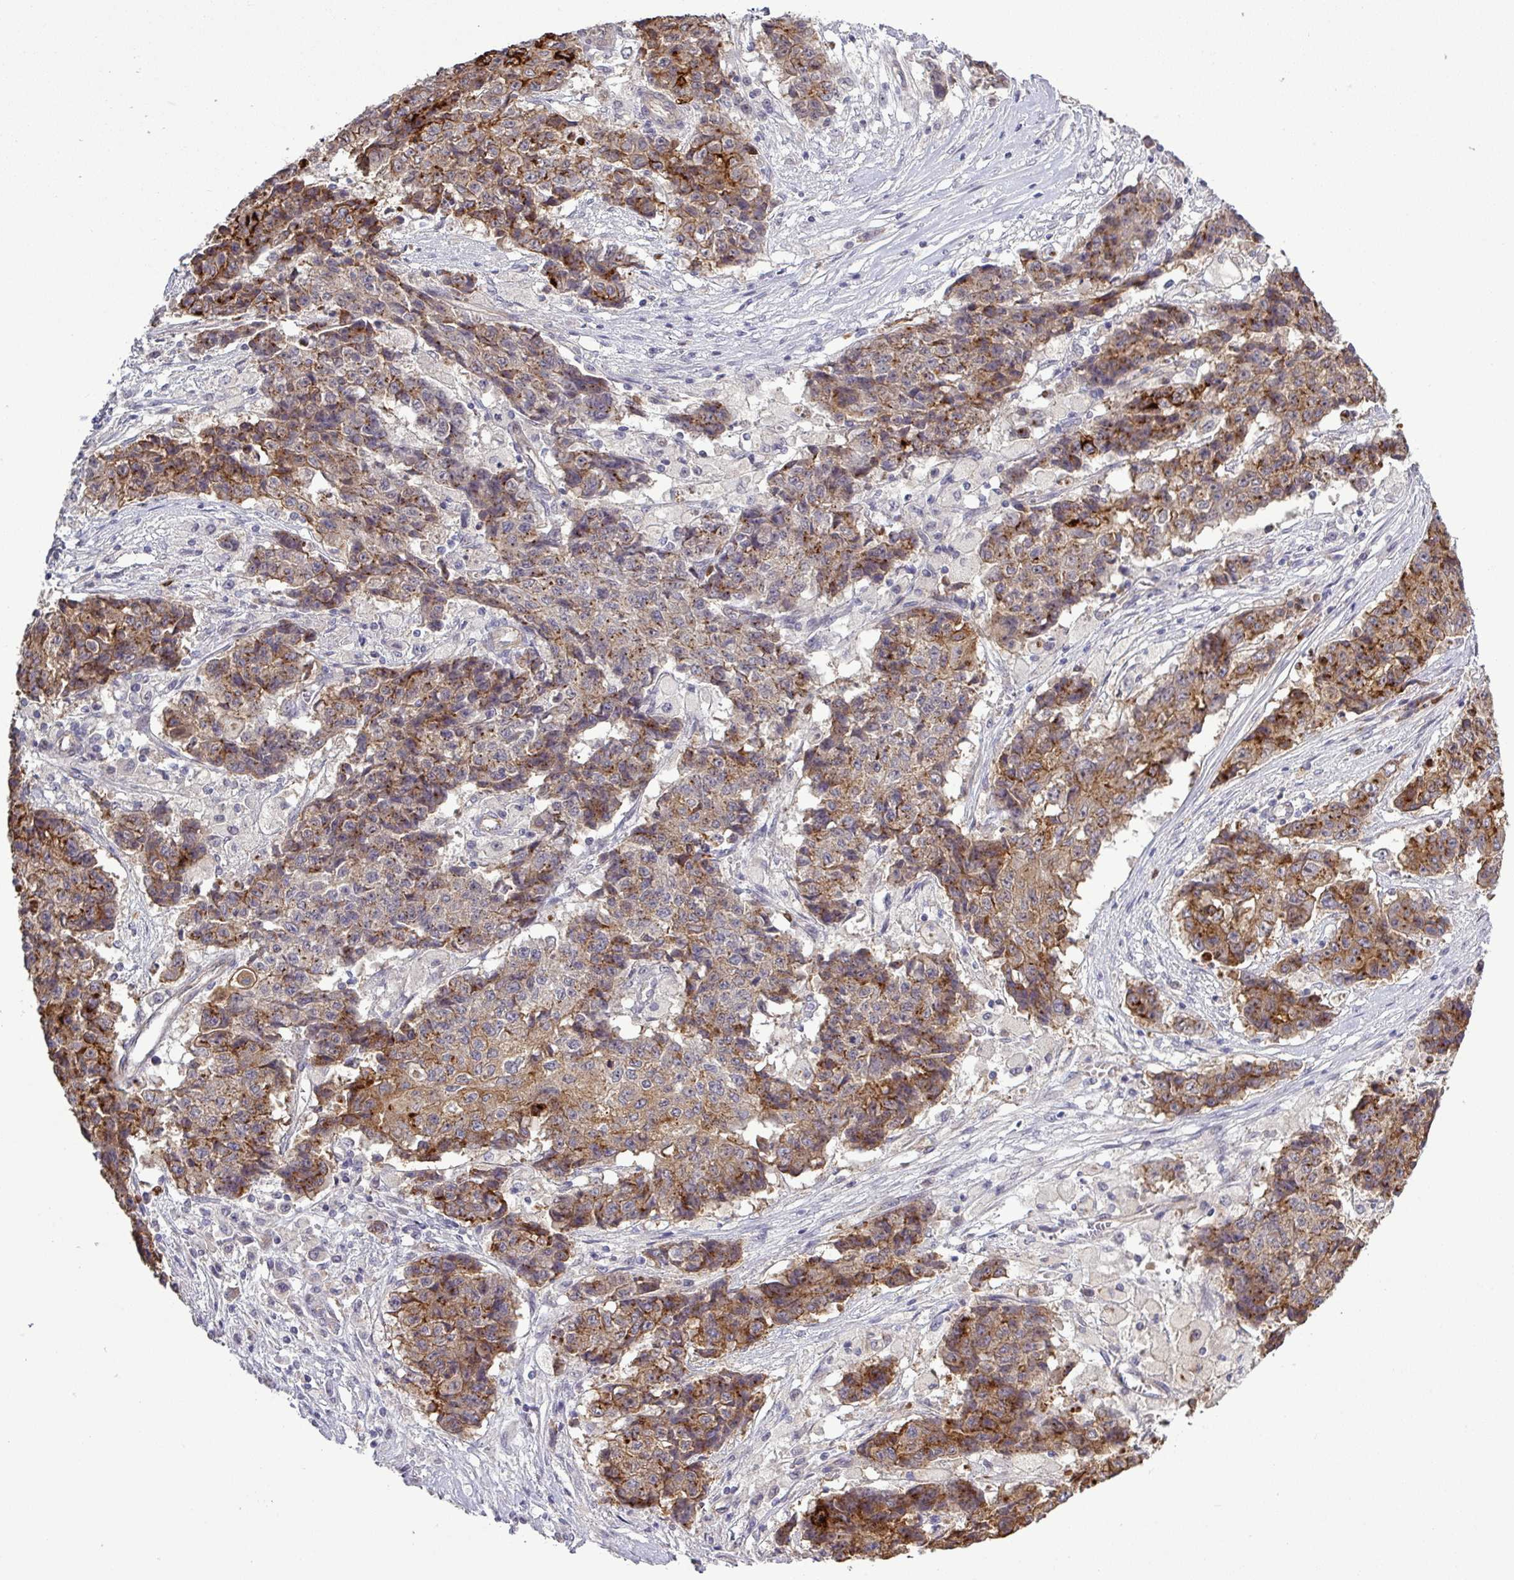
{"staining": {"intensity": "moderate", "quantity": ">75%", "location": "cytoplasmic/membranous"}, "tissue": "ovarian cancer", "cell_type": "Tumor cells", "image_type": "cancer", "snomed": [{"axis": "morphology", "description": "Carcinoma, endometroid"}, {"axis": "topography", "description": "Ovary"}], "caption": "Immunohistochemical staining of human ovarian endometroid carcinoma reveals medium levels of moderate cytoplasmic/membranous staining in about >75% of tumor cells.", "gene": "PCDH1", "patient": {"sex": "female", "age": 42}}